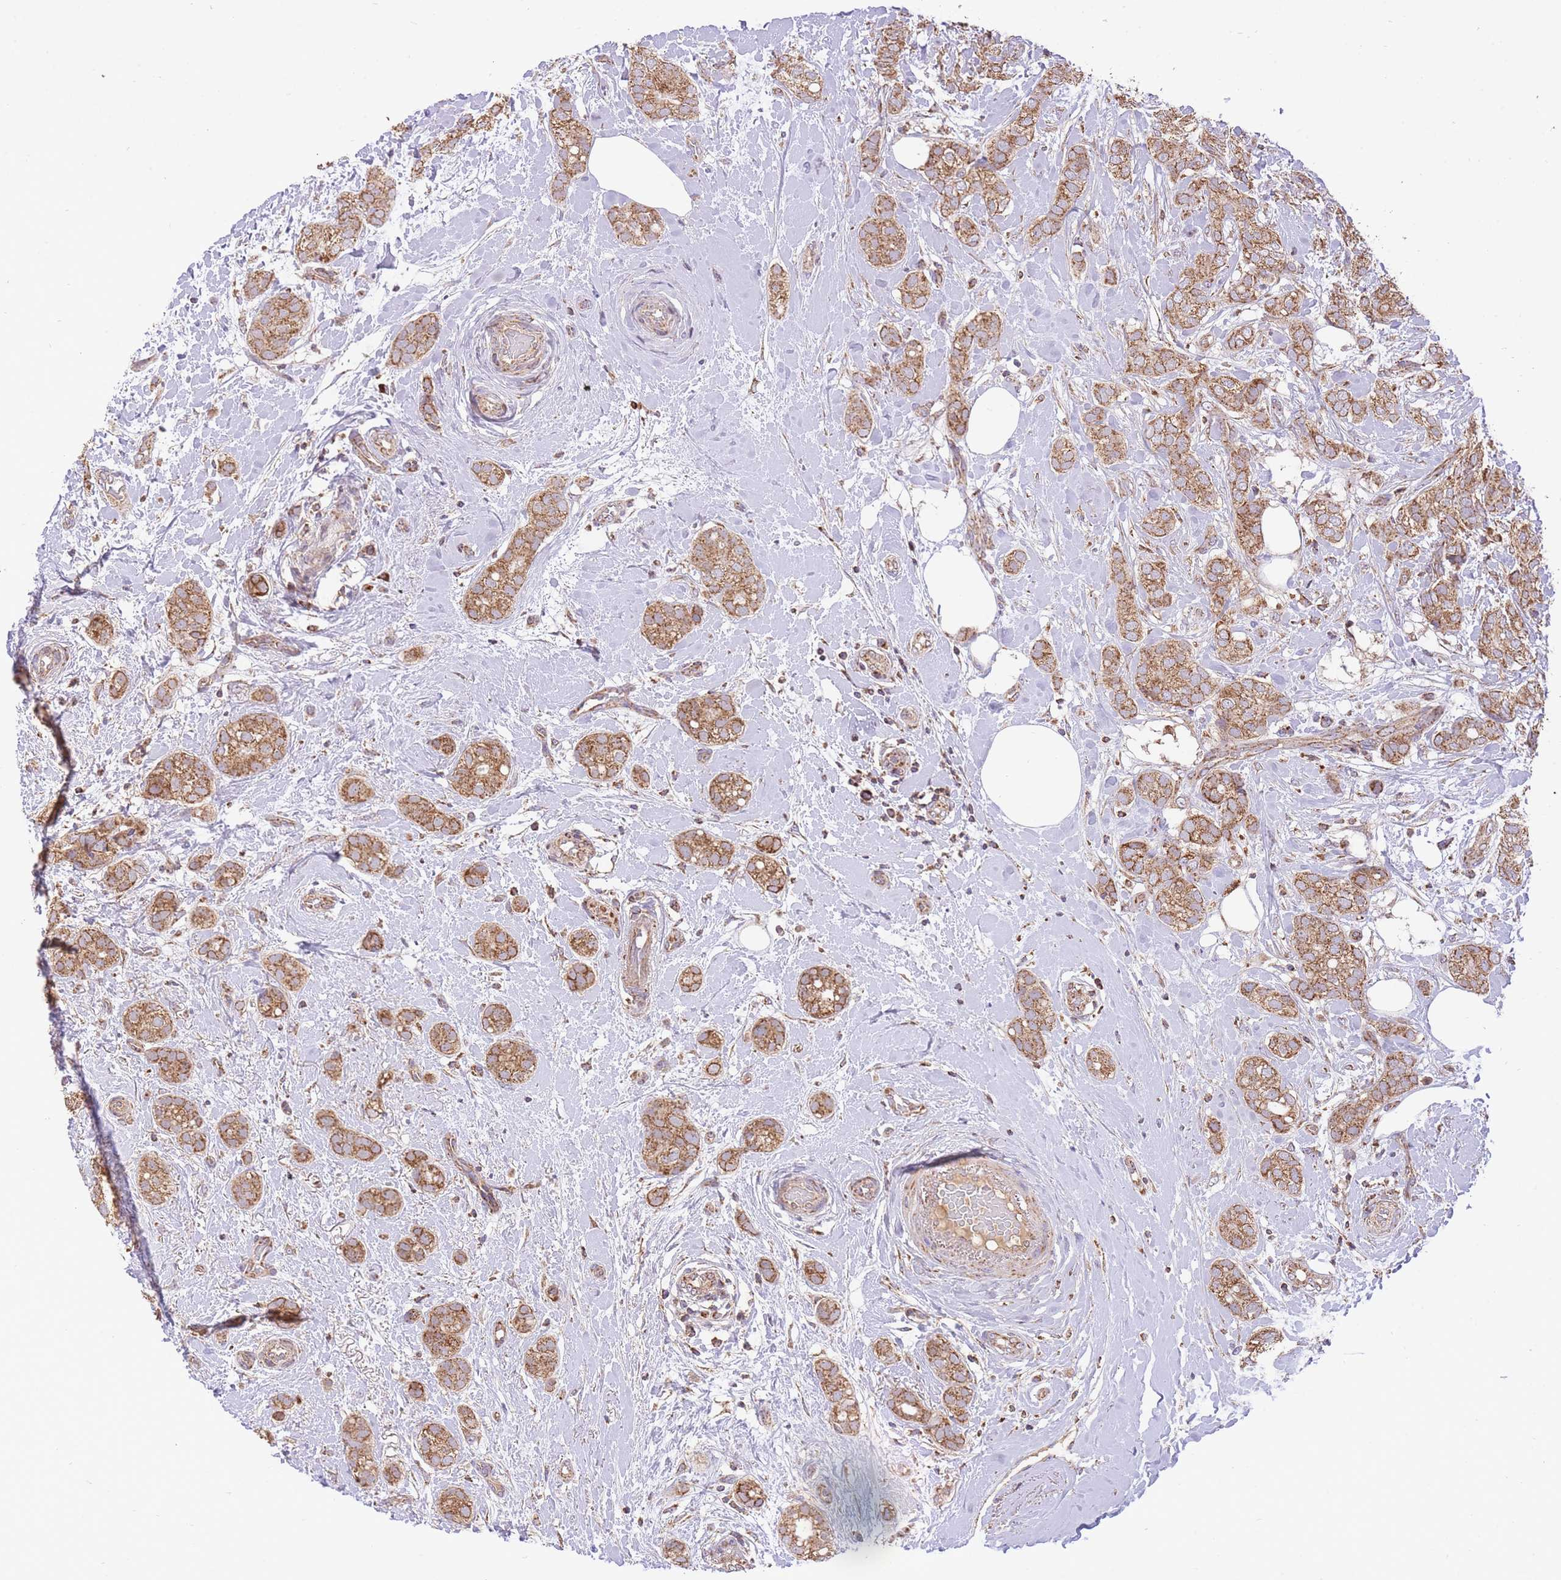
{"staining": {"intensity": "strong", "quantity": ">75%", "location": "cytoplasmic/membranous"}, "tissue": "breast cancer", "cell_type": "Tumor cells", "image_type": "cancer", "snomed": [{"axis": "morphology", "description": "Duct carcinoma"}, {"axis": "topography", "description": "Breast"}], "caption": "Protein staining displays strong cytoplasmic/membranous staining in approximately >75% of tumor cells in breast cancer. (brown staining indicates protein expression, while blue staining denotes nuclei).", "gene": "PREP", "patient": {"sex": "female", "age": 73}}